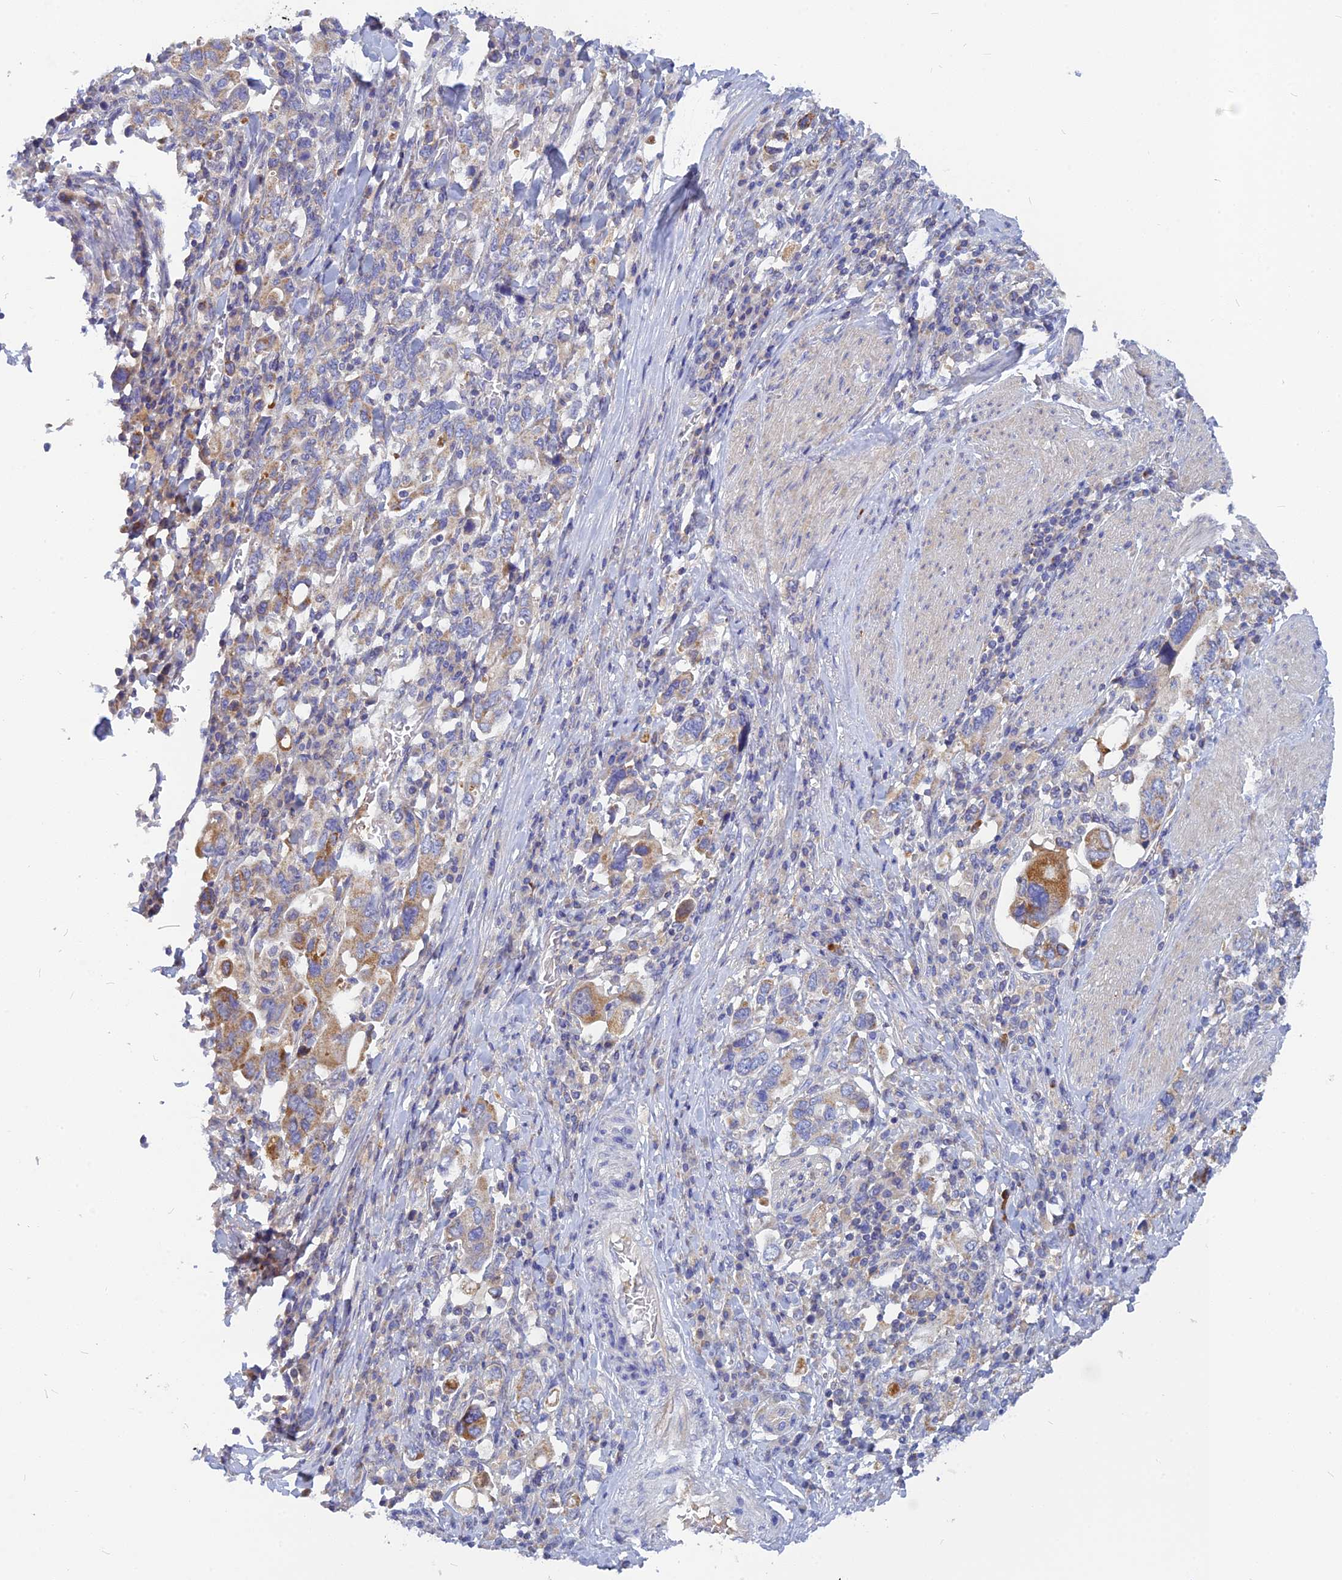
{"staining": {"intensity": "moderate", "quantity": "<25%", "location": "cytoplasmic/membranous"}, "tissue": "stomach cancer", "cell_type": "Tumor cells", "image_type": "cancer", "snomed": [{"axis": "morphology", "description": "Adenocarcinoma, NOS"}, {"axis": "topography", "description": "Stomach, upper"}, {"axis": "topography", "description": "Stomach"}], "caption": "DAB immunohistochemical staining of stomach cancer reveals moderate cytoplasmic/membranous protein positivity in about <25% of tumor cells.", "gene": "CACNA1B", "patient": {"sex": "male", "age": 62}}